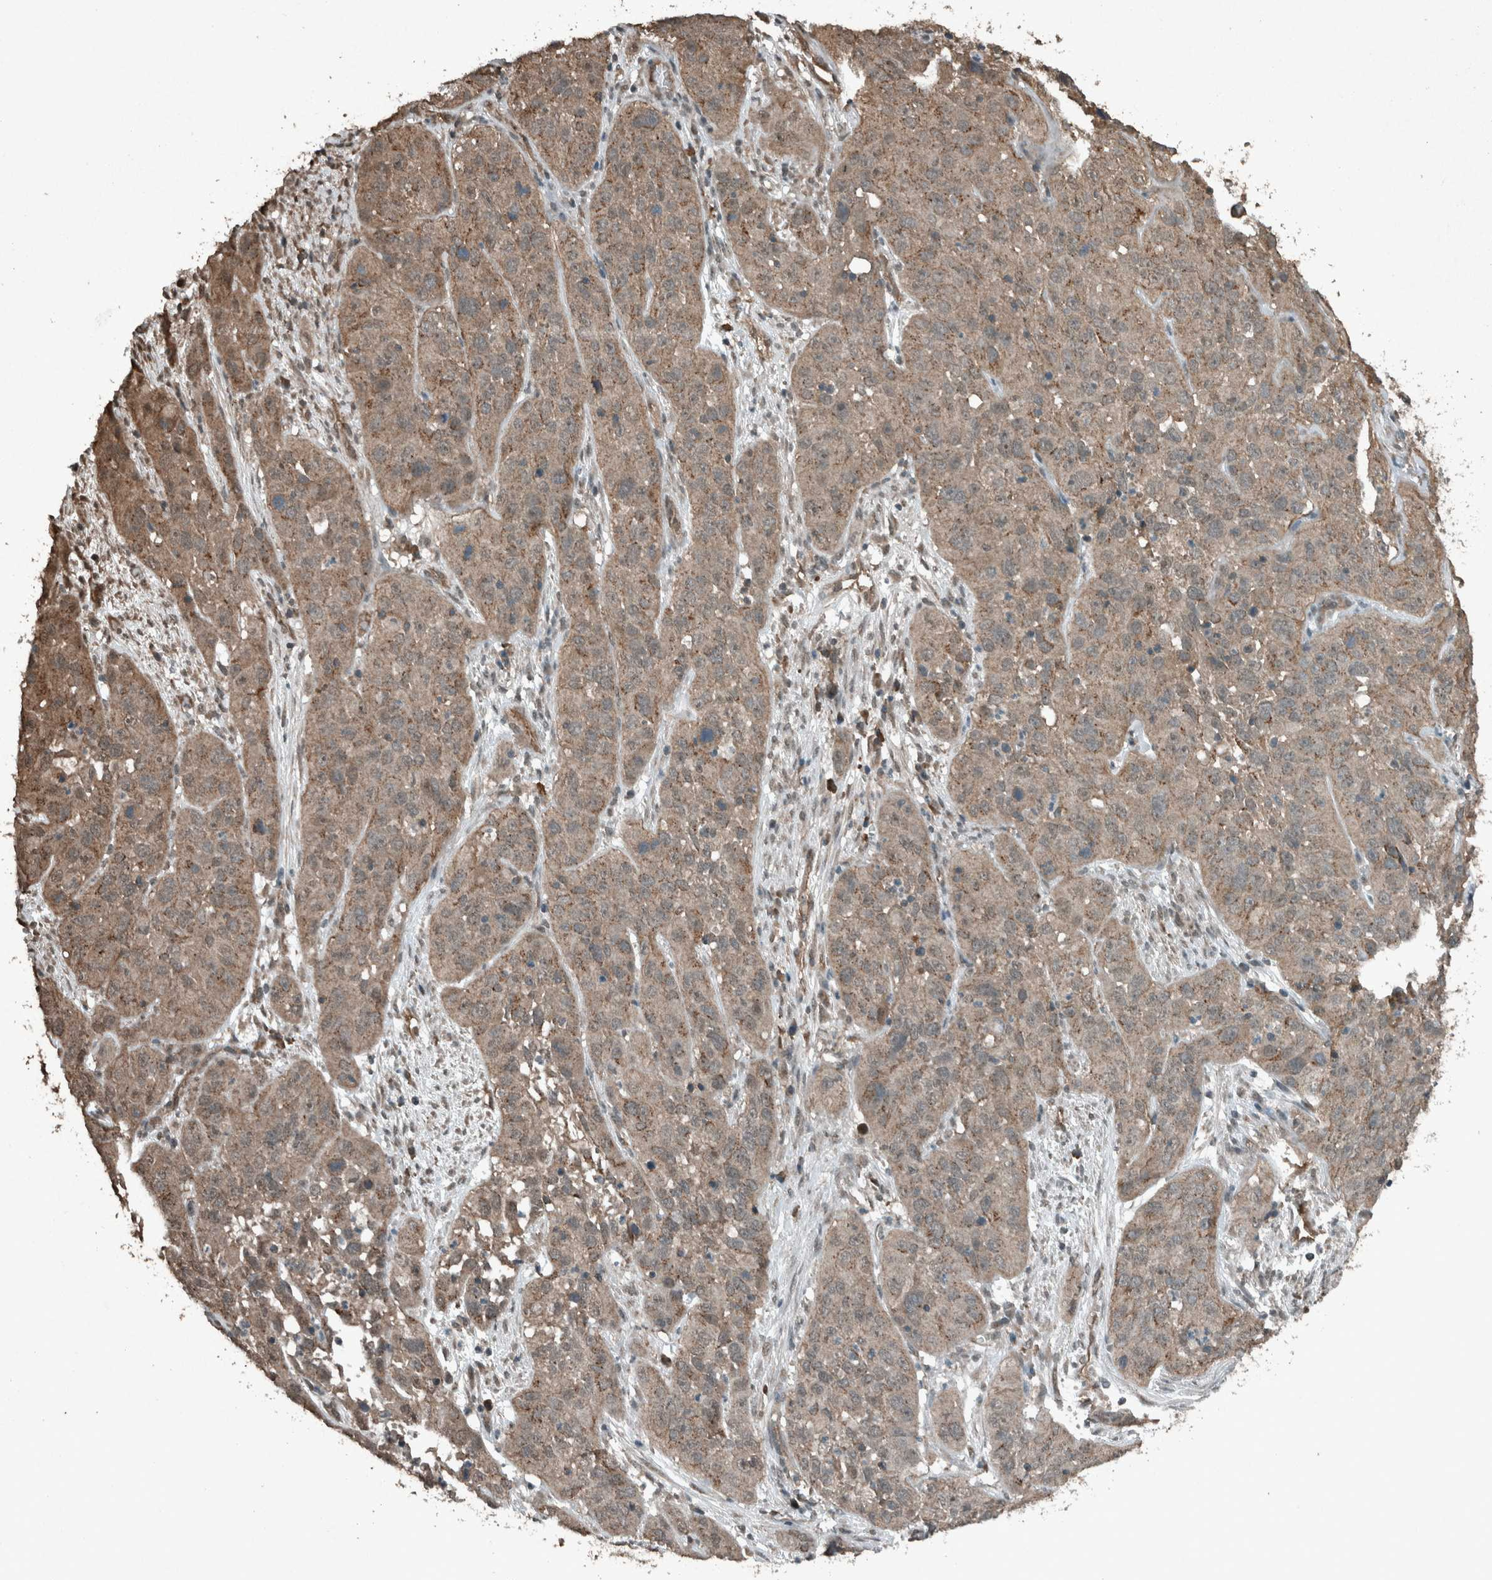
{"staining": {"intensity": "moderate", "quantity": ">75%", "location": "cytoplasmic/membranous,nuclear"}, "tissue": "cervical cancer", "cell_type": "Tumor cells", "image_type": "cancer", "snomed": [{"axis": "morphology", "description": "Squamous cell carcinoma, NOS"}, {"axis": "topography", "description": "Cervix"}], "caption": "Immunohistochemistry image of cervical squamous cell carcinoma stained for a protein (brown), which reveals medium levels of moderate cytoplasmic/membranous and nuclear expression in approximately >75% of tumor cells.", "gene": "ARHGEF12", "patient": {"sex": "female", "age": 32}}